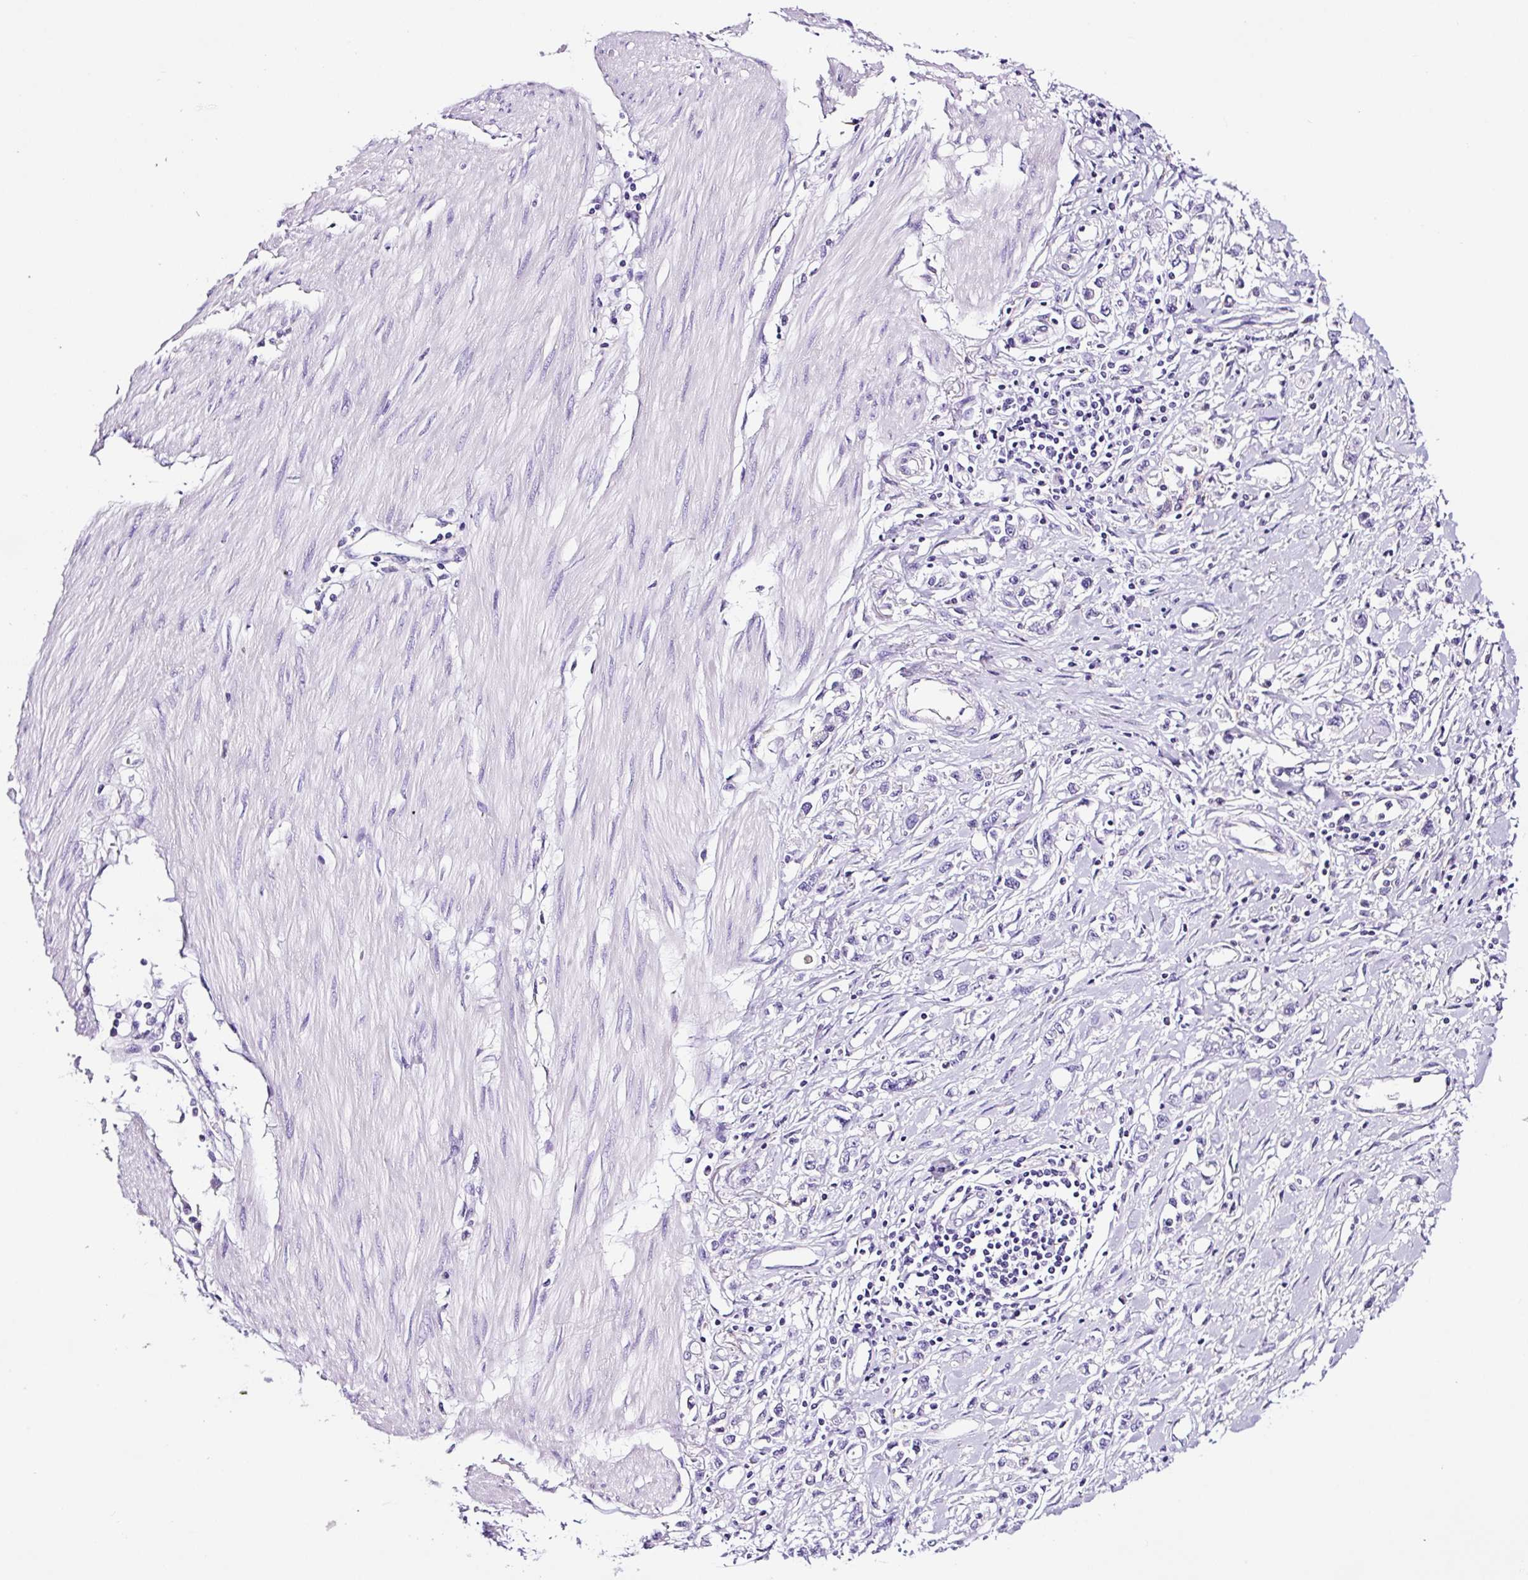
{"staining": {"intensity": "negative", "quantity": "none", "location": "none"}, "tissue": "stomach cancer", "cell_type": "Tumor cells", "image_type": "cancer", "snomed": [{"axis": "morphology", "description": "Adenocarcinoma, NOS"}, {"axis": "topography", "description": "Stomach"}], "caption": "Stomach cancer was stained to show a protein in brown. There is no significant staining in tumor cells.", "gene": "FBXL7", "patient": {"sex": "female", "age": 76}}